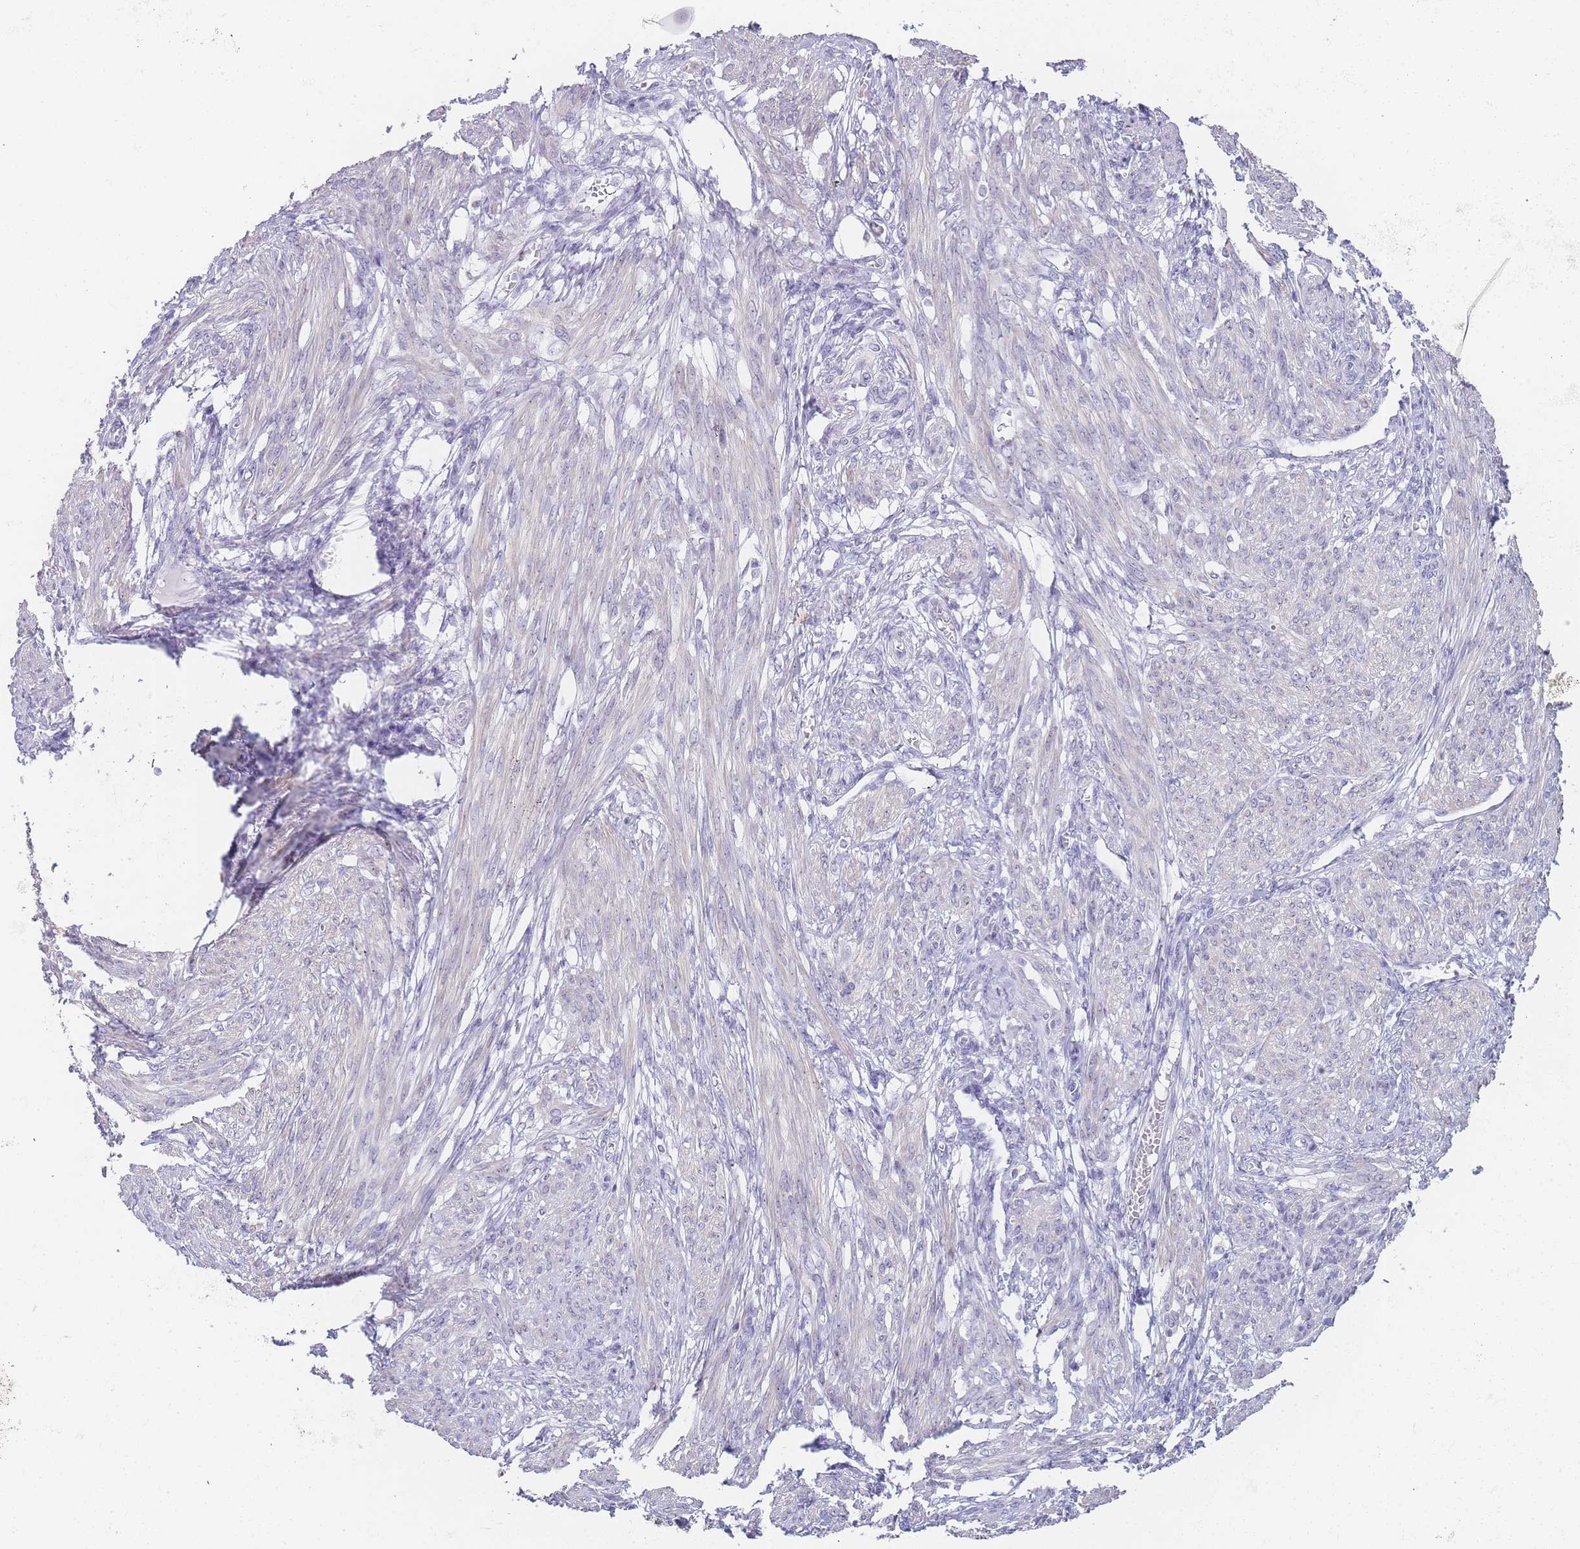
{"staining": {"intensity": "negative", "quantity": "none", "location": "none"}, "tissue": "smooth muscle", "cell_type": "Smooth muscle cells", "image_type": "normal", "snomed": [{"axis": "morphology", "description": "Normal tissue, NOS"}, {"axis": "topography", "description": "Smooth muscle"}], "caption": "Immunohistochemical staining of normal human smooth muscle shows no significant positivity in smooth muscle cells. (Immunohistochemistry, brightfield microscopy, high magnification).", "gene": "NOP14", "patient": {"sex": "female", "age": 39}}